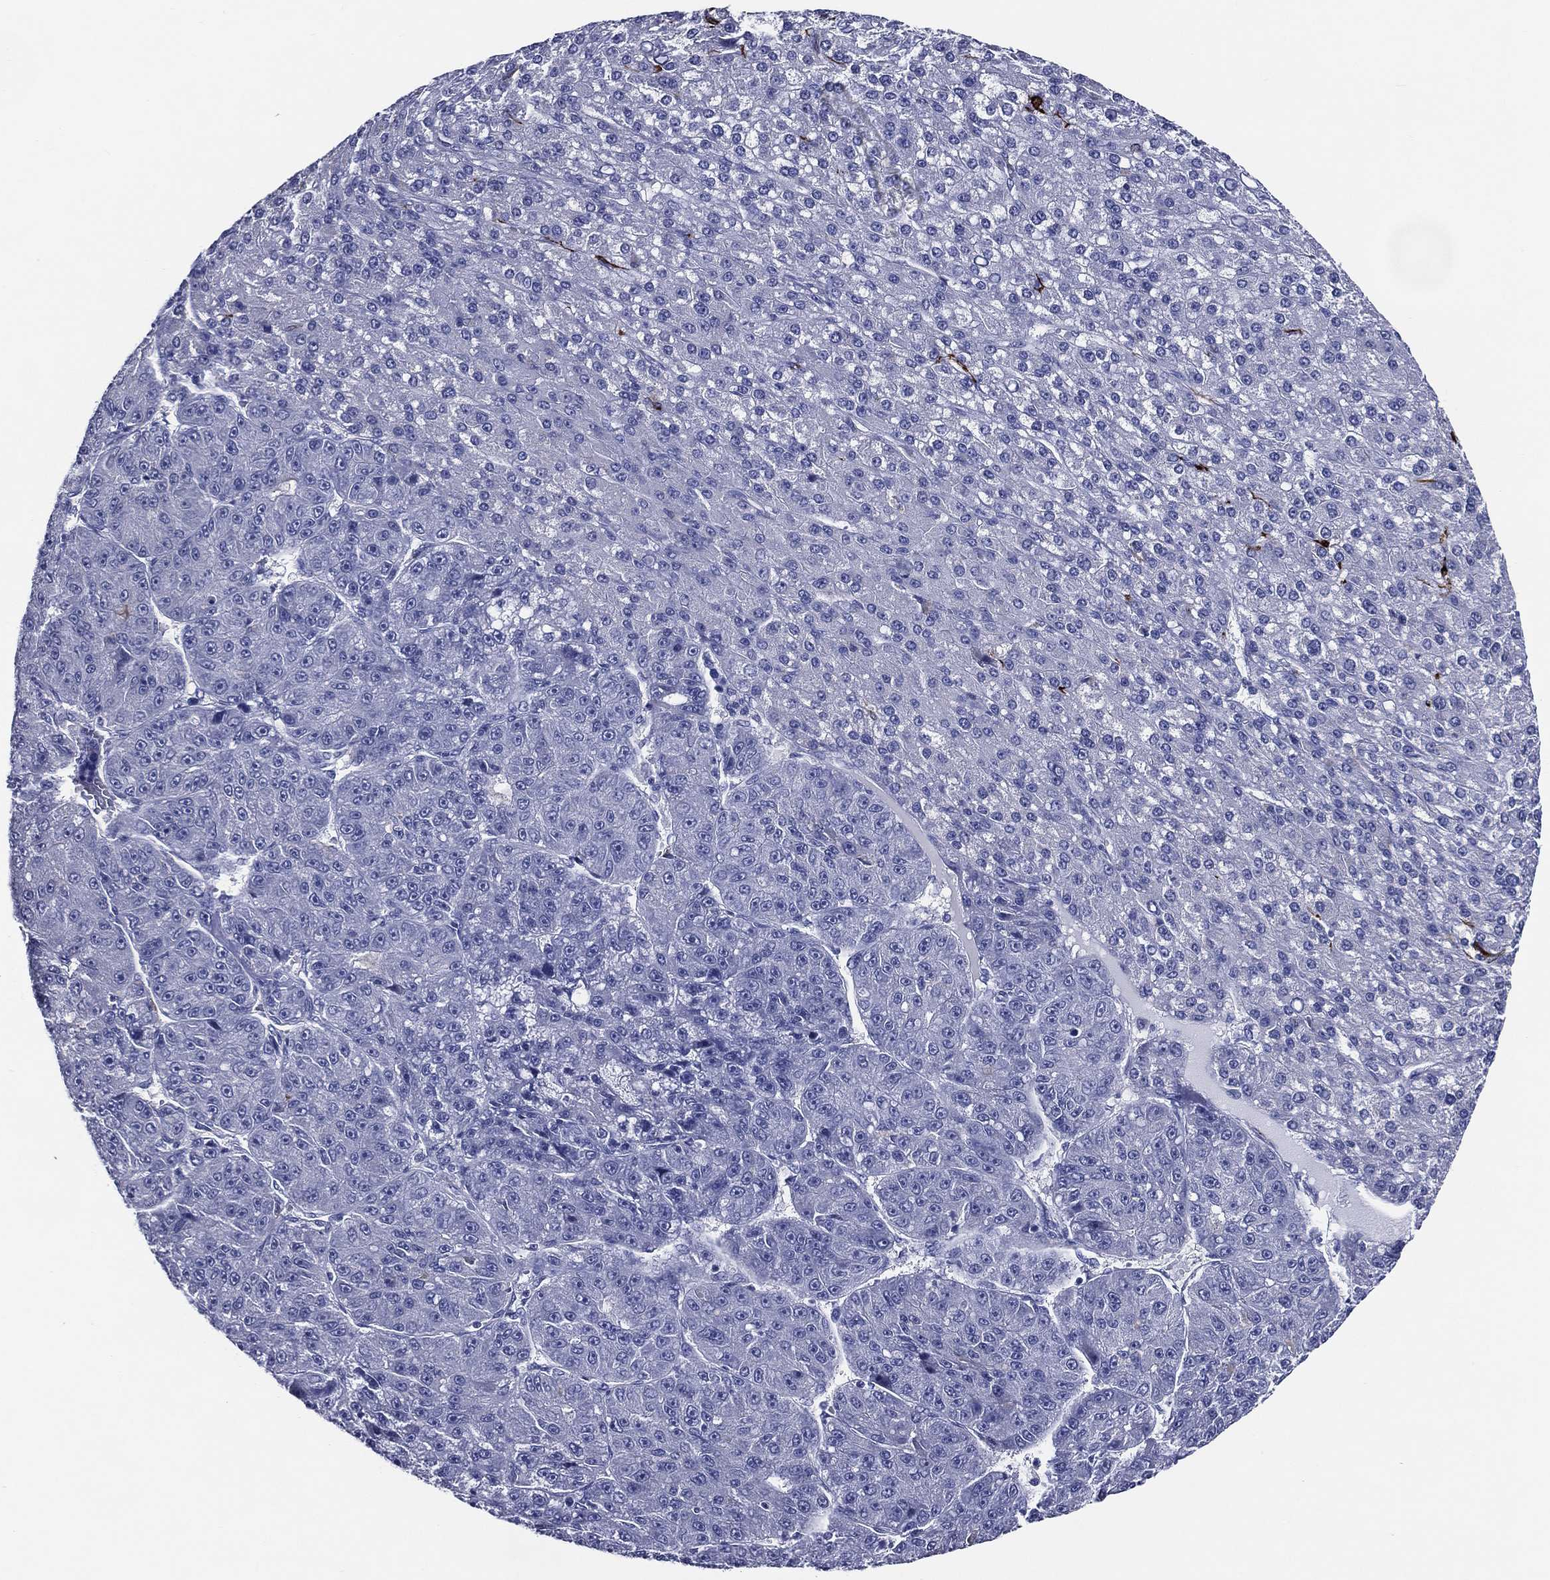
{"staining": {"intensity": "negative", "quantity": "none", "location": "none"}, "tissue": "liver cancer", "cell_type": "Tumor cells", "image_type": "cancer", "snomed": [{"axis": "morphology", "description": "Carcinoma, Hepatocellular, NOS"}, {"axis": "topography", "description": "Liver"}], "caption": "IHC image of neoplastic tissue: human liver cancer (hepatocellular carcinoma) stained with DAB (3,3'-diaminobenzidine) displays no significant protein positivity in tumor cells.", "gene": "ACE2", "patient": {"sex": "male", "age": 67}}